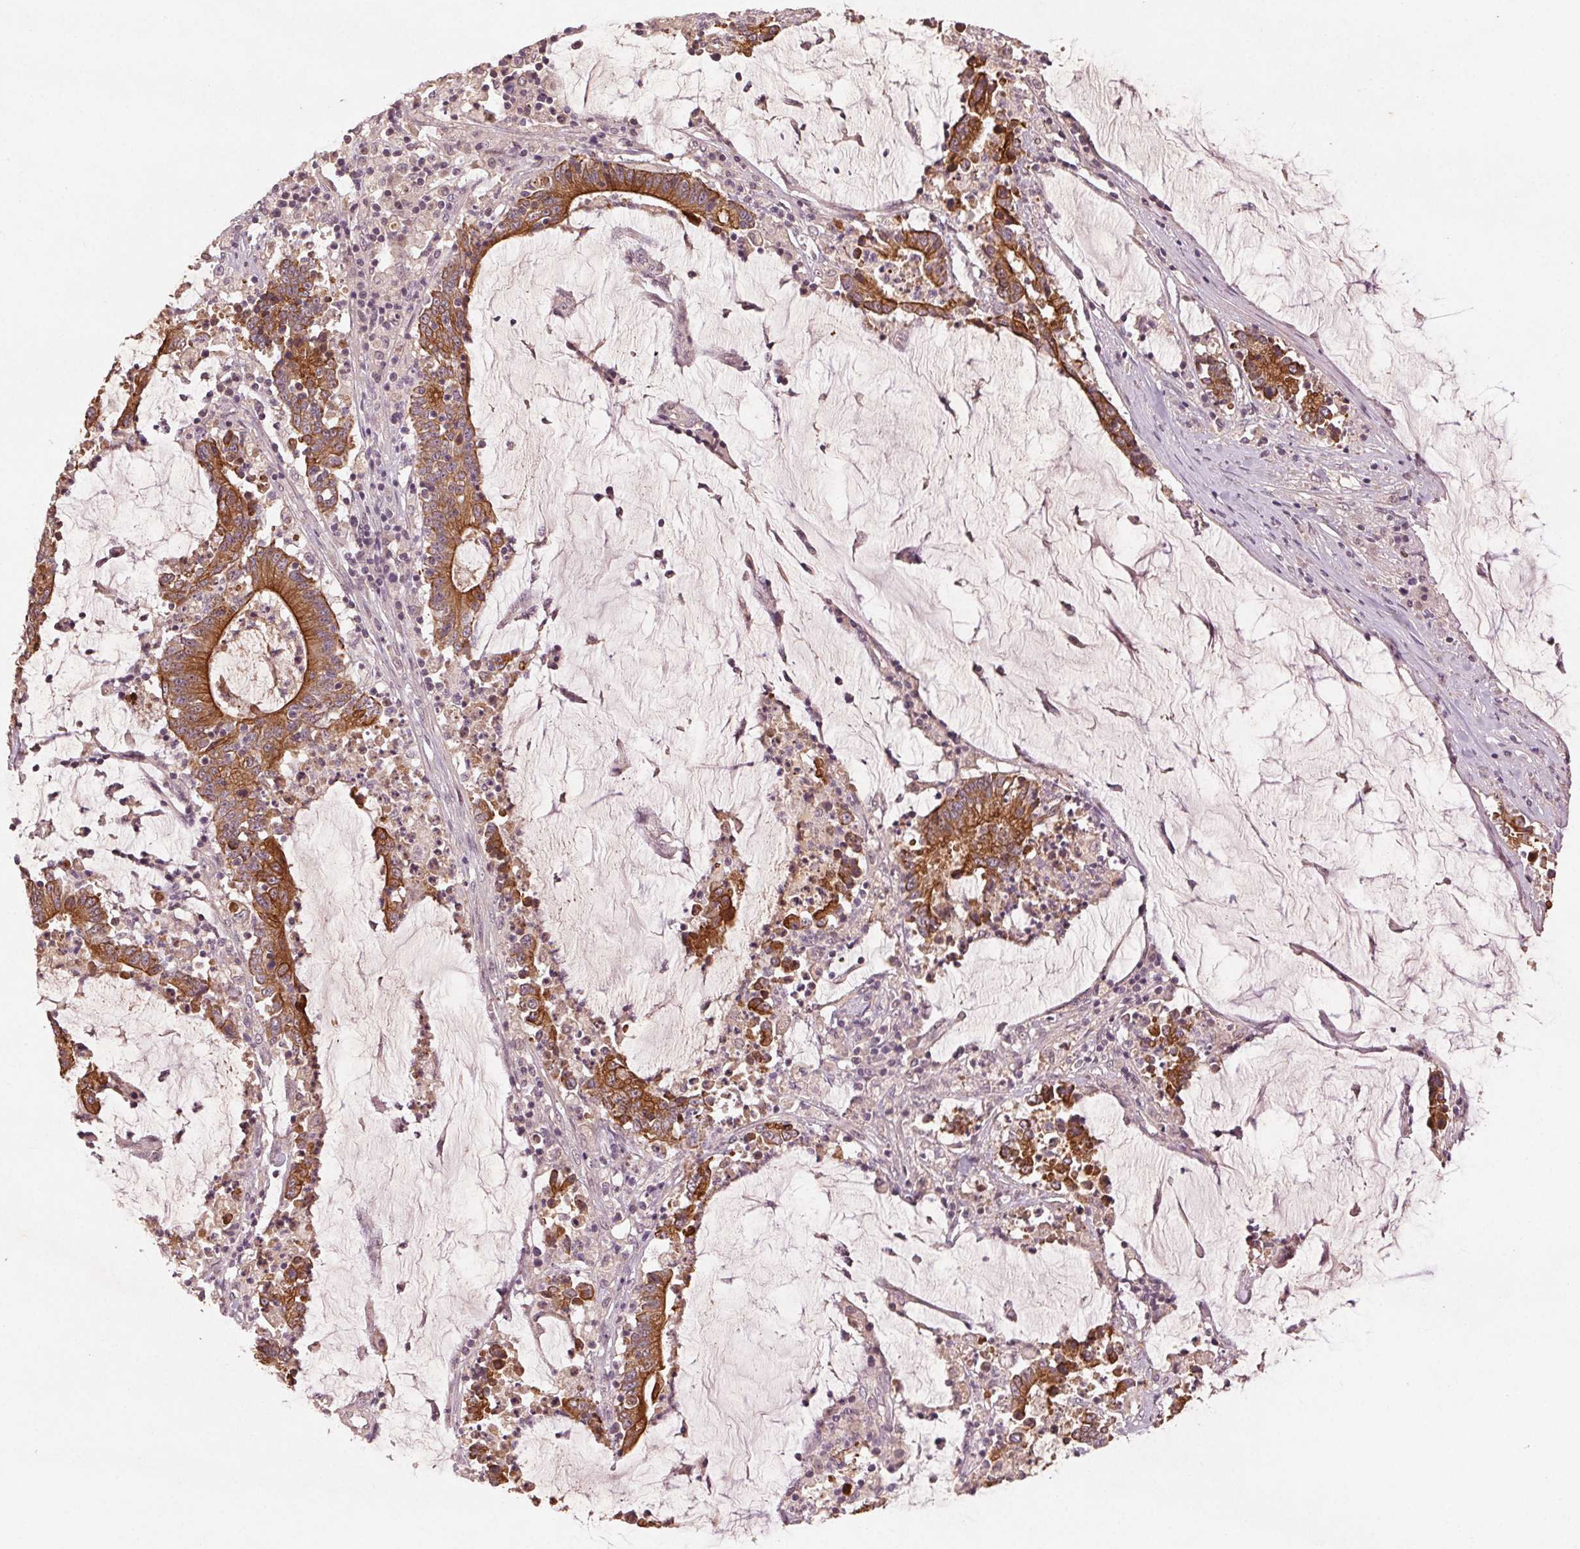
{"staining": {"intensity": "strong", "quantity": ">75%", "location": "cytoplasmic/membranous"}, "tissue": "stomach cancer", "cell_type": "Tumor cells", "image_type": "cancer", "snomed": [{"axis": "morphology", "description": "Adenocarcinoma, NOS"}, {"axis": "topography", "description": "Stomach, upper"}], "caption": "High-power microscopy captured an immunohistochemistry micrograph of stomach adenocarcinoma, revealing strong cytoplasmic/membranous expression in about >75% of tumor cells. Using DAB (3,3'-diaminobenzidine) (brown) and hematoxylin (blue) stains, captured at high magnification using brightfield microscopy.", "gene": "SMLR1", "patient": {"sex": "male", "age": 68}}